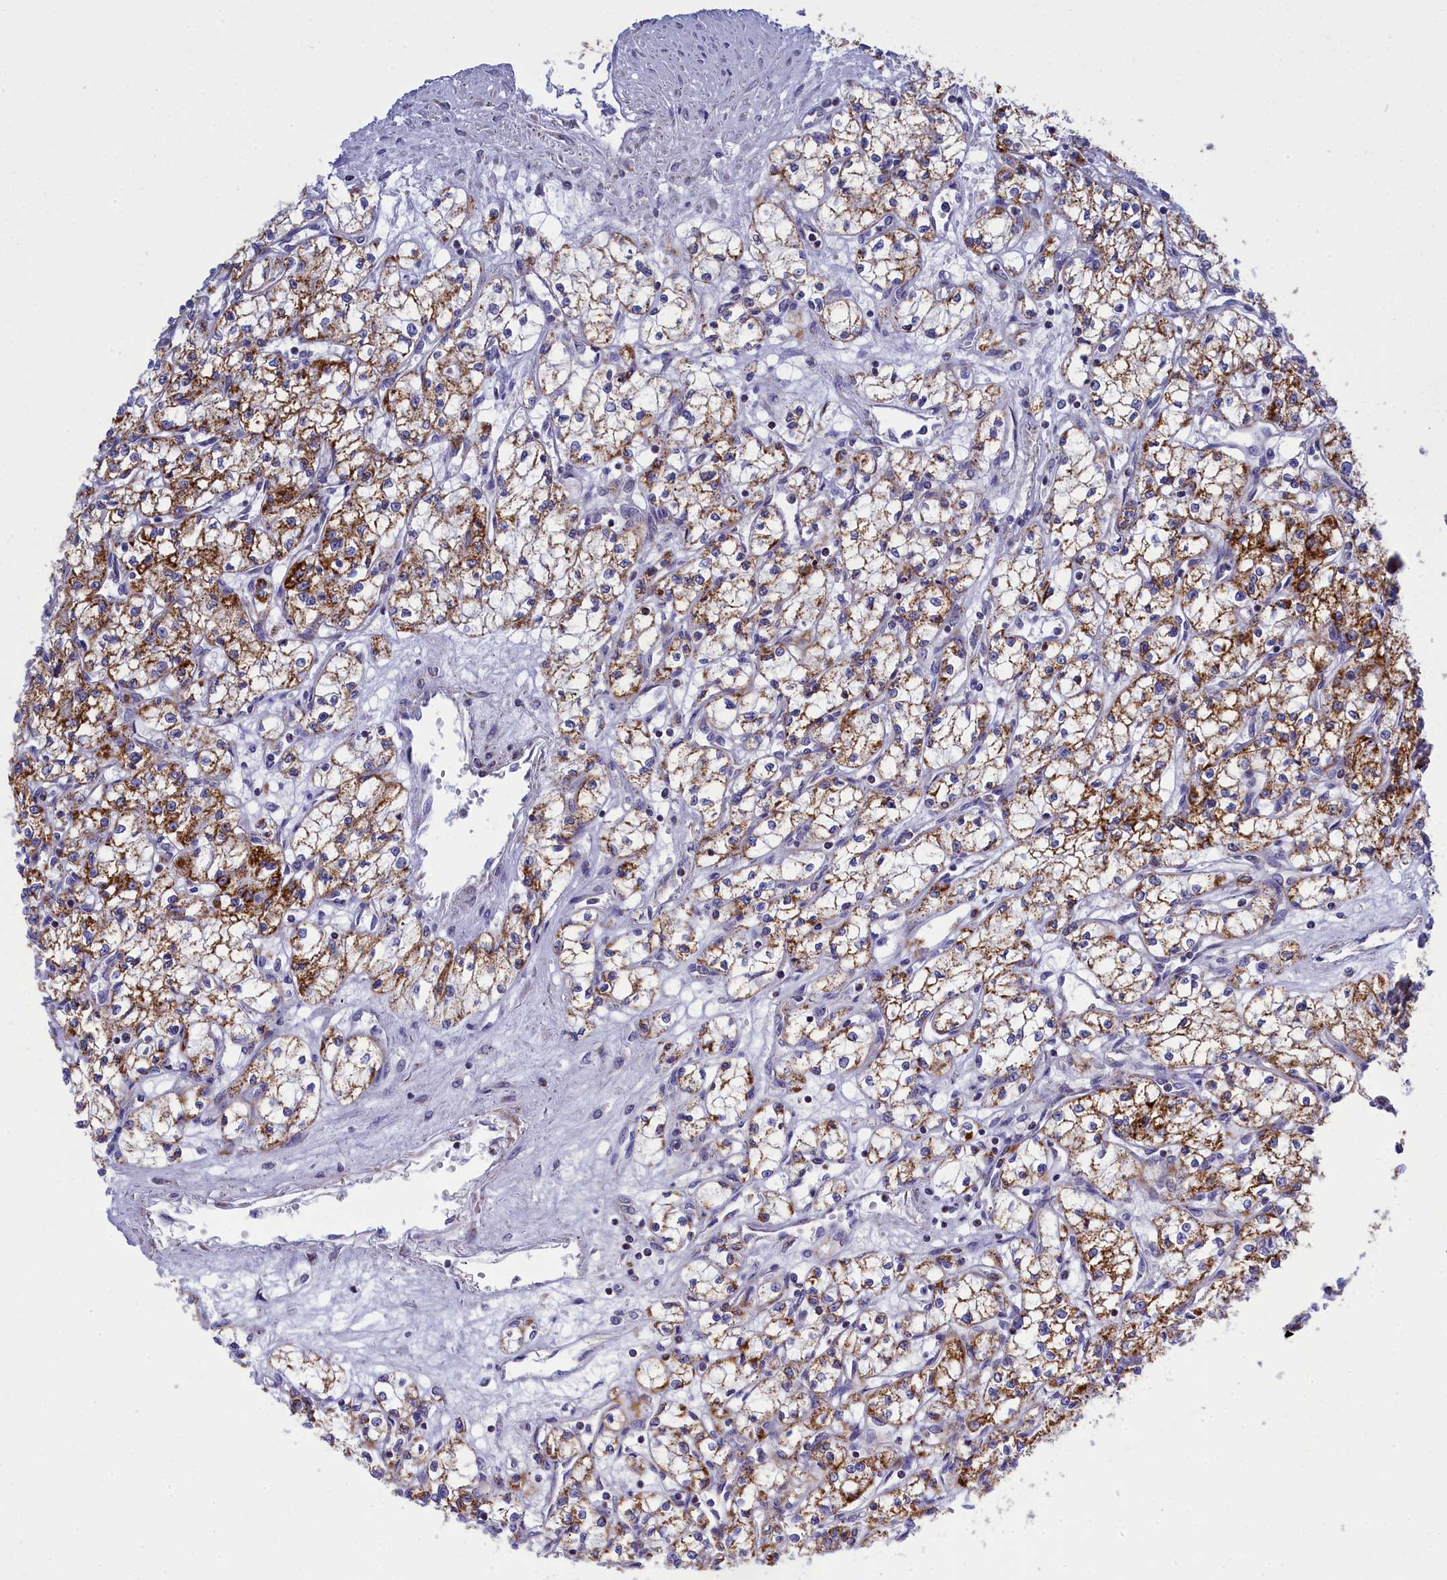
{"staining": {"intensity": "moderate", "quantity": ">75%", "location": "cytoplasmic/membranous"}, "tissue": "renal cancer", "cell_type": "Tumor cells", "image_type": "cancer", "snomed": [{"axis": "morphology", "description": "Adenocarcinoma, NOS"}, {"axis": "topography", "description": "Kidney"}], "caption": "Protein staining of renal adenocarcinoma tissue exhibits moderate cytoplasmic/membranous staining in approximately >75% of tumor cells.", "gene": "CCRL2", "patient": {"sex": "male", "age": 59}}